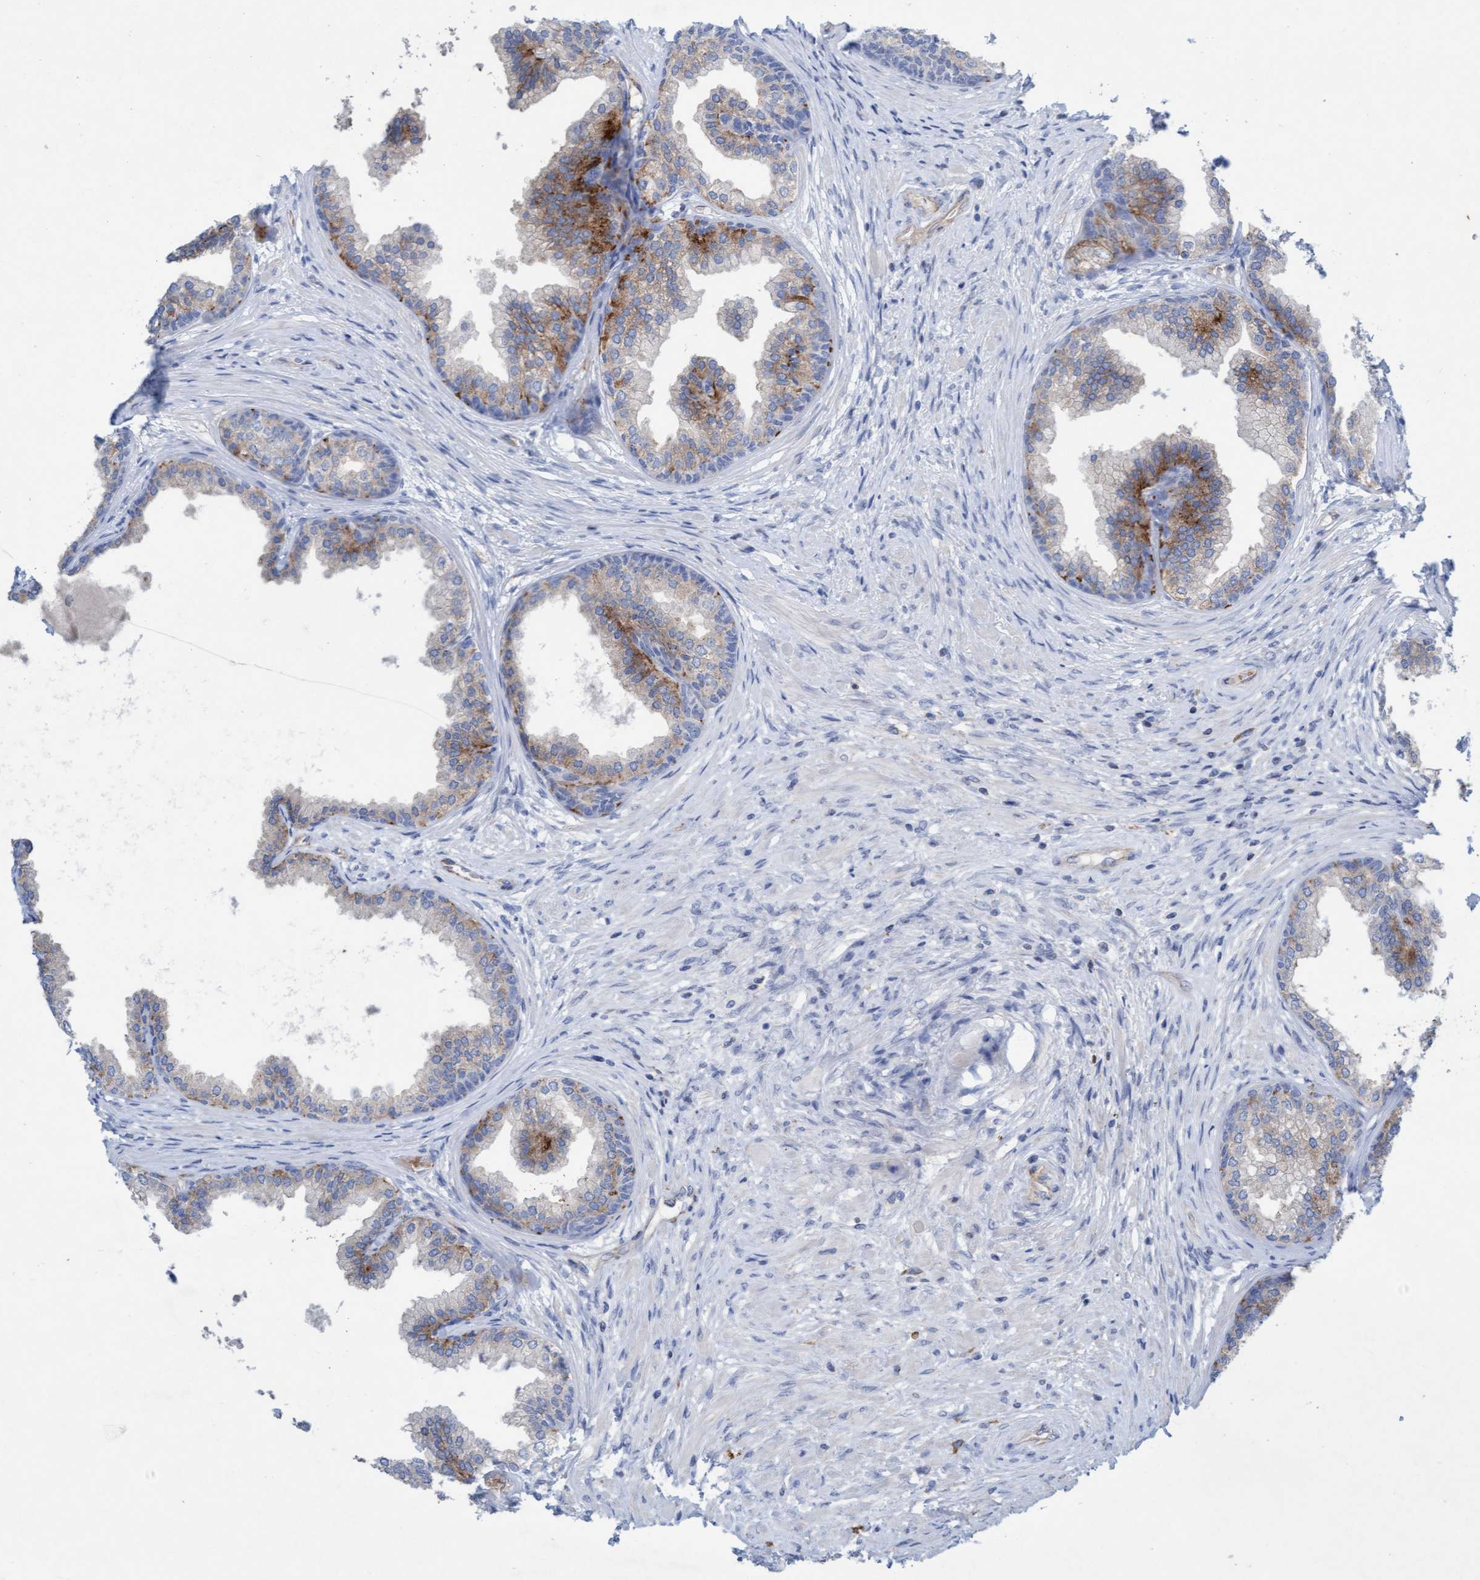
{"staining": {"intensity": "strong", "quantity": "<25%", "location": "cytoplasmic/membranous"}, "tissue": "prostate", "cell_type": "Glandular cells", "image_type": "normal", "snomed": [{"axis": "morphology", "description": "Normal tissue, NOS"}, {"axis": "topography", "description": "Prostate"}], "caption": "This photomicrograph demonstrates unremarkable prostate stained with immunohistochemistry to label a protein in brown. The cytoplasmic/membranous of glandular cells show strong positivity for the protein. Nuclei are counter-stained blue.", "gene": "SIGIRR", "patient": {"sex": "male", "age": 76}}